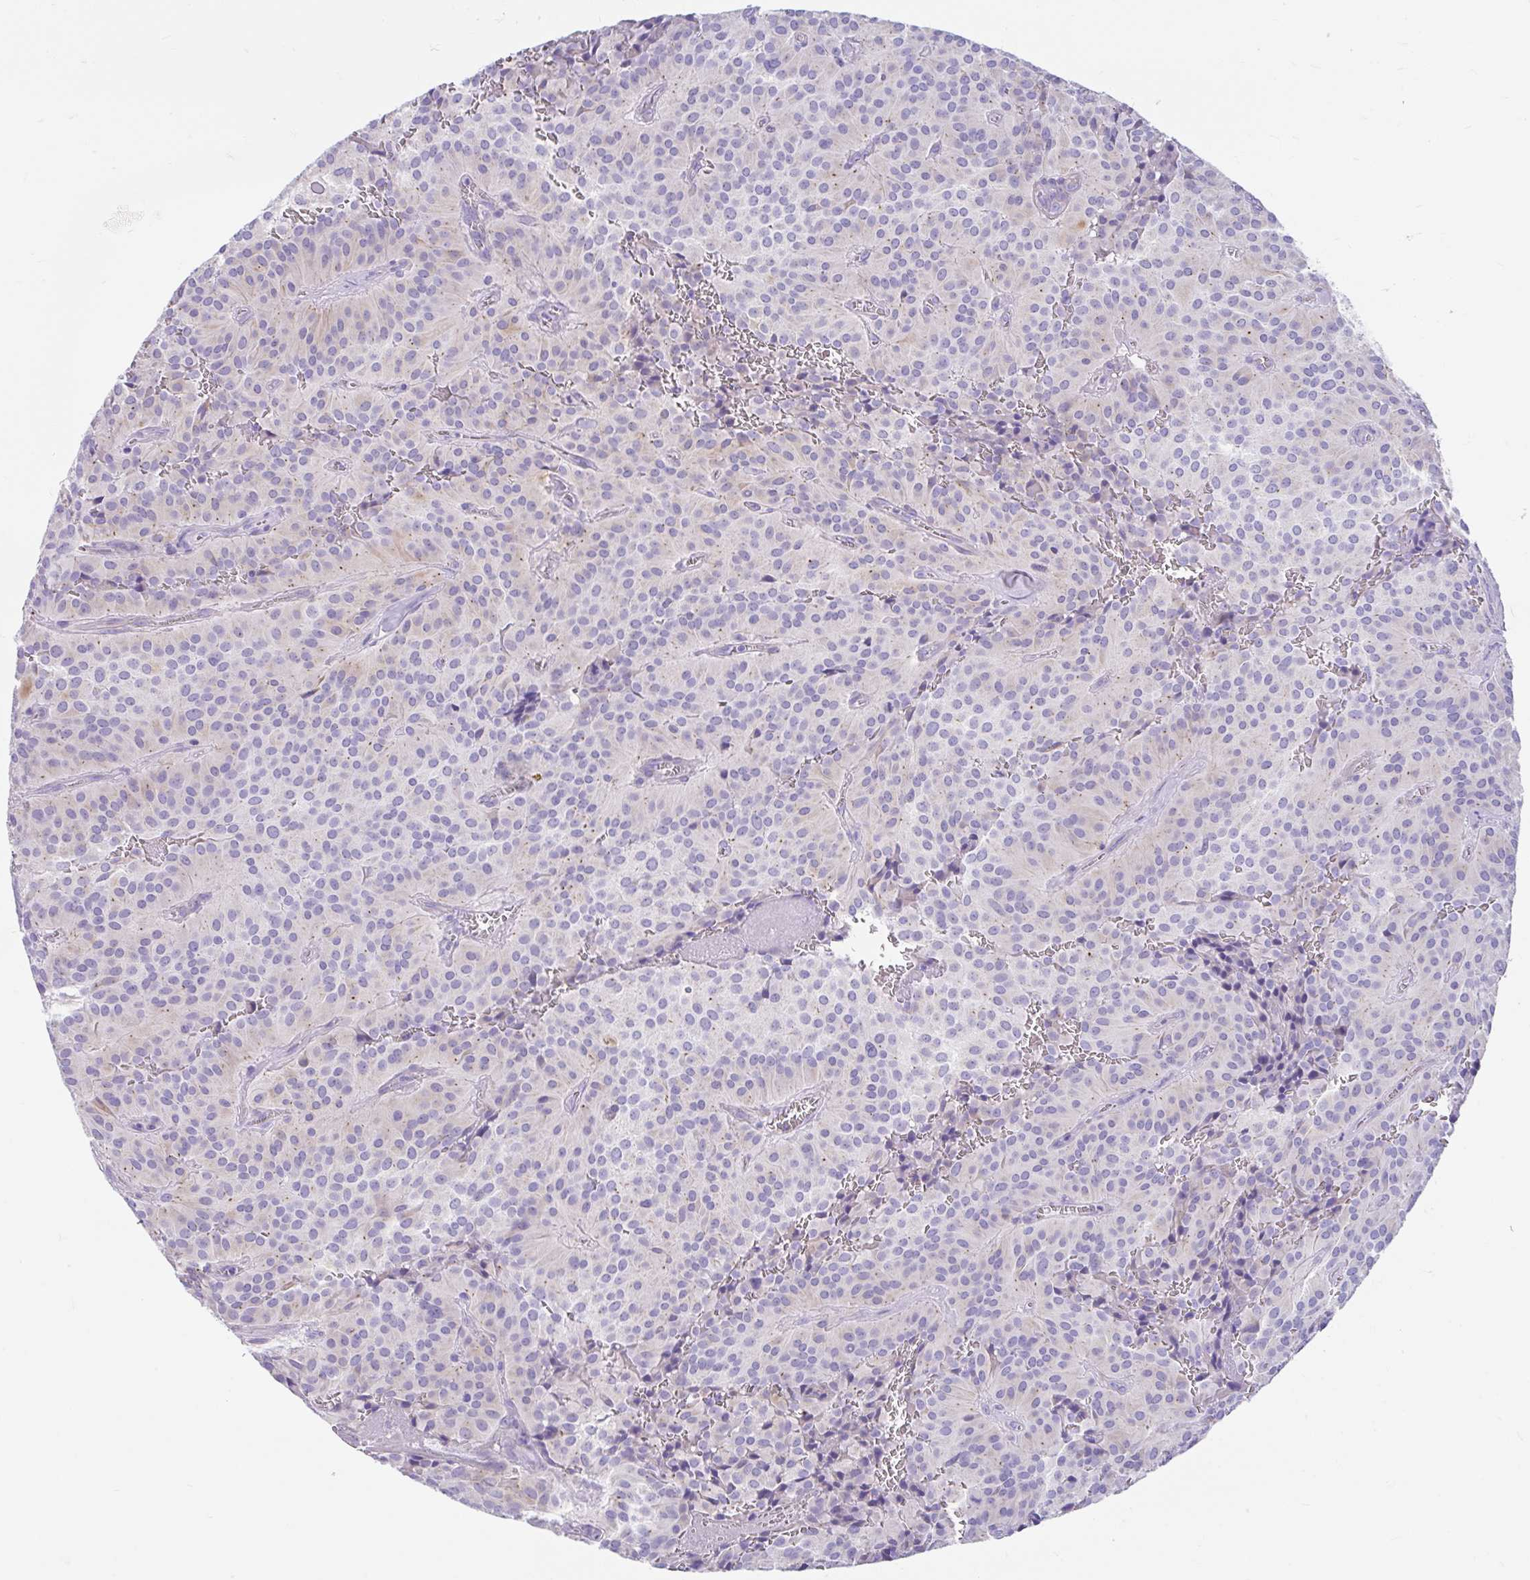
{"staining": {"intensity": "negative", "quantity": "none", "location": "none"}, "tissue": "glioma", "cell_type": "Tumor cells", "image_type": "cancer", "snomed": [{"axis": "morphology", "description": "Glioma, malignant, Low grade"}, {"axis": "topography", "description": "Brain"}], "caption": "Tumor cells show no significant staining in glioma. Nuclei are stained in blue.", "gene": "CCSAP", "patient": {"sex": "male", "age": 42}}